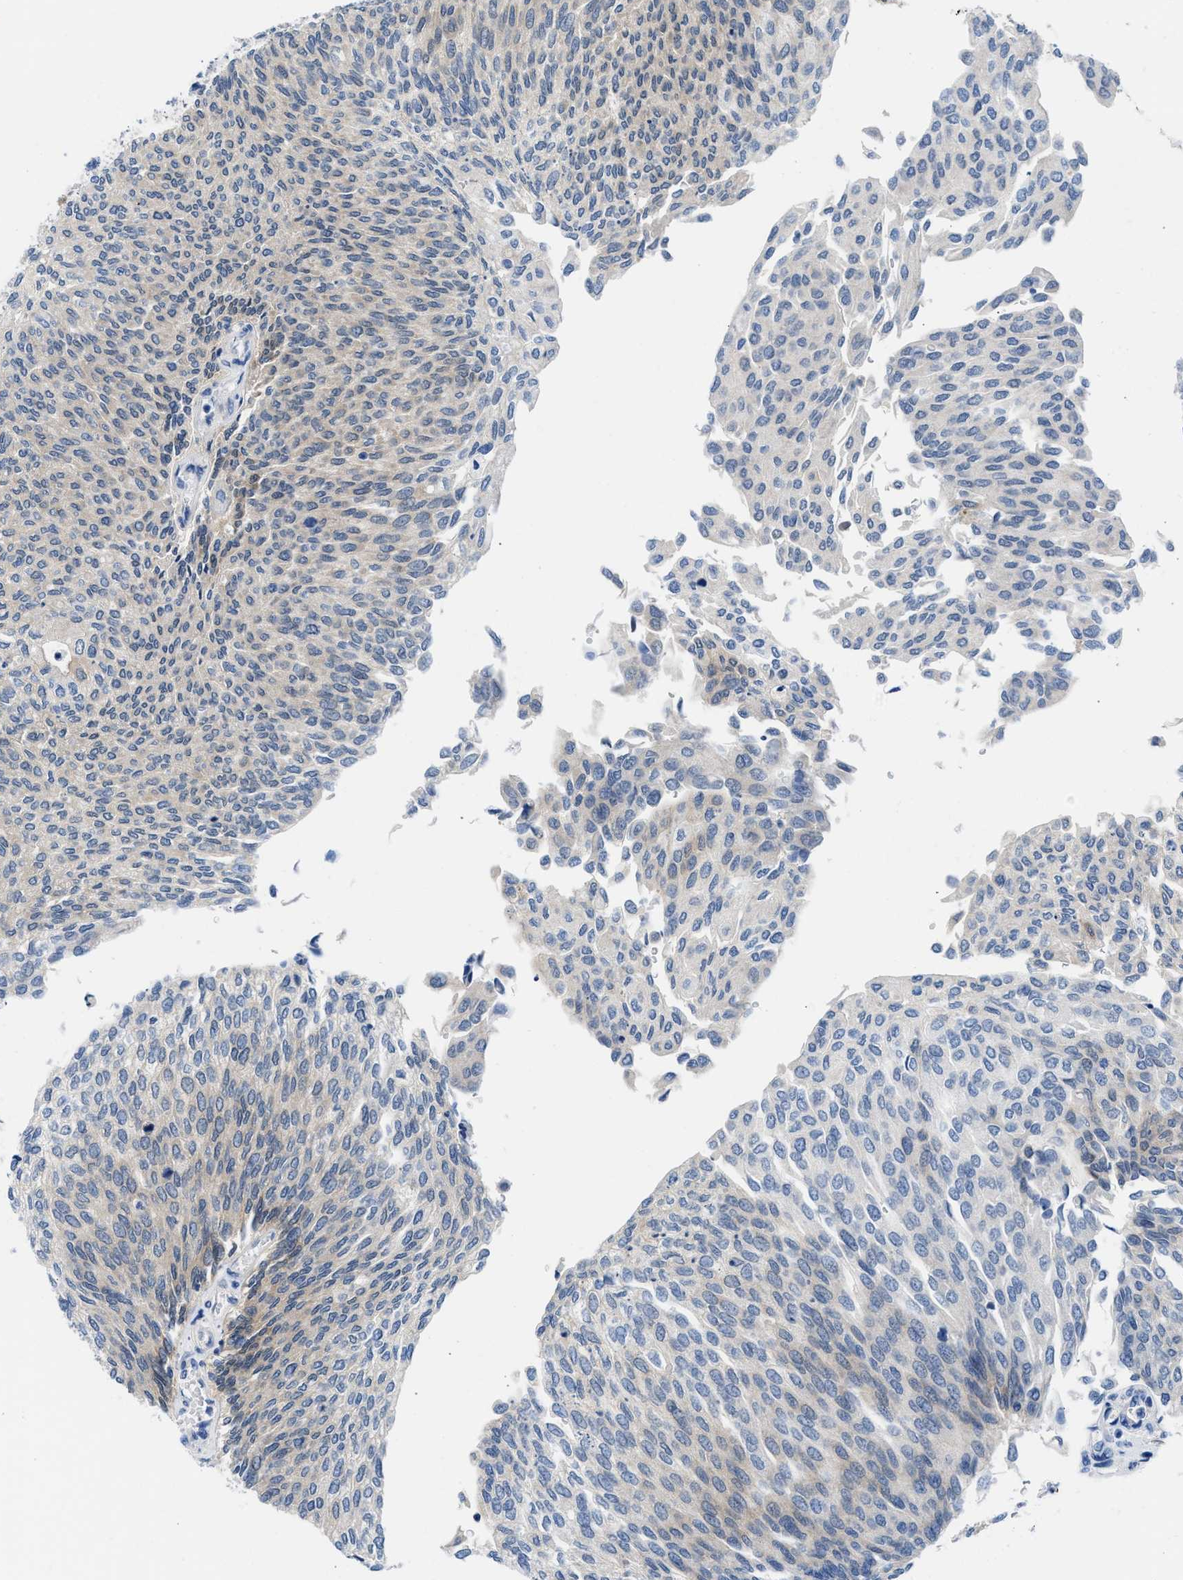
{"staining": {"intensity": "weak", "quantity": "<25%", "location": "cytoplasmic/membranous"}, "tissue": "urothelial cancer", "cell_type": "Tumor cells", "image_type": "cancer", "snomed": [{"axis": "morphology", "description": "Urothelial carcinoma, Low grade"}, {"axis": "topography", "description": "Urinary bladder"}], "caption": "DAB immunohistochemical staining of urothelial cancer demonstrates no significant expression in tumor cells.", "gene": "CBR1", "patient": {"sex": "female", "age": 79}}